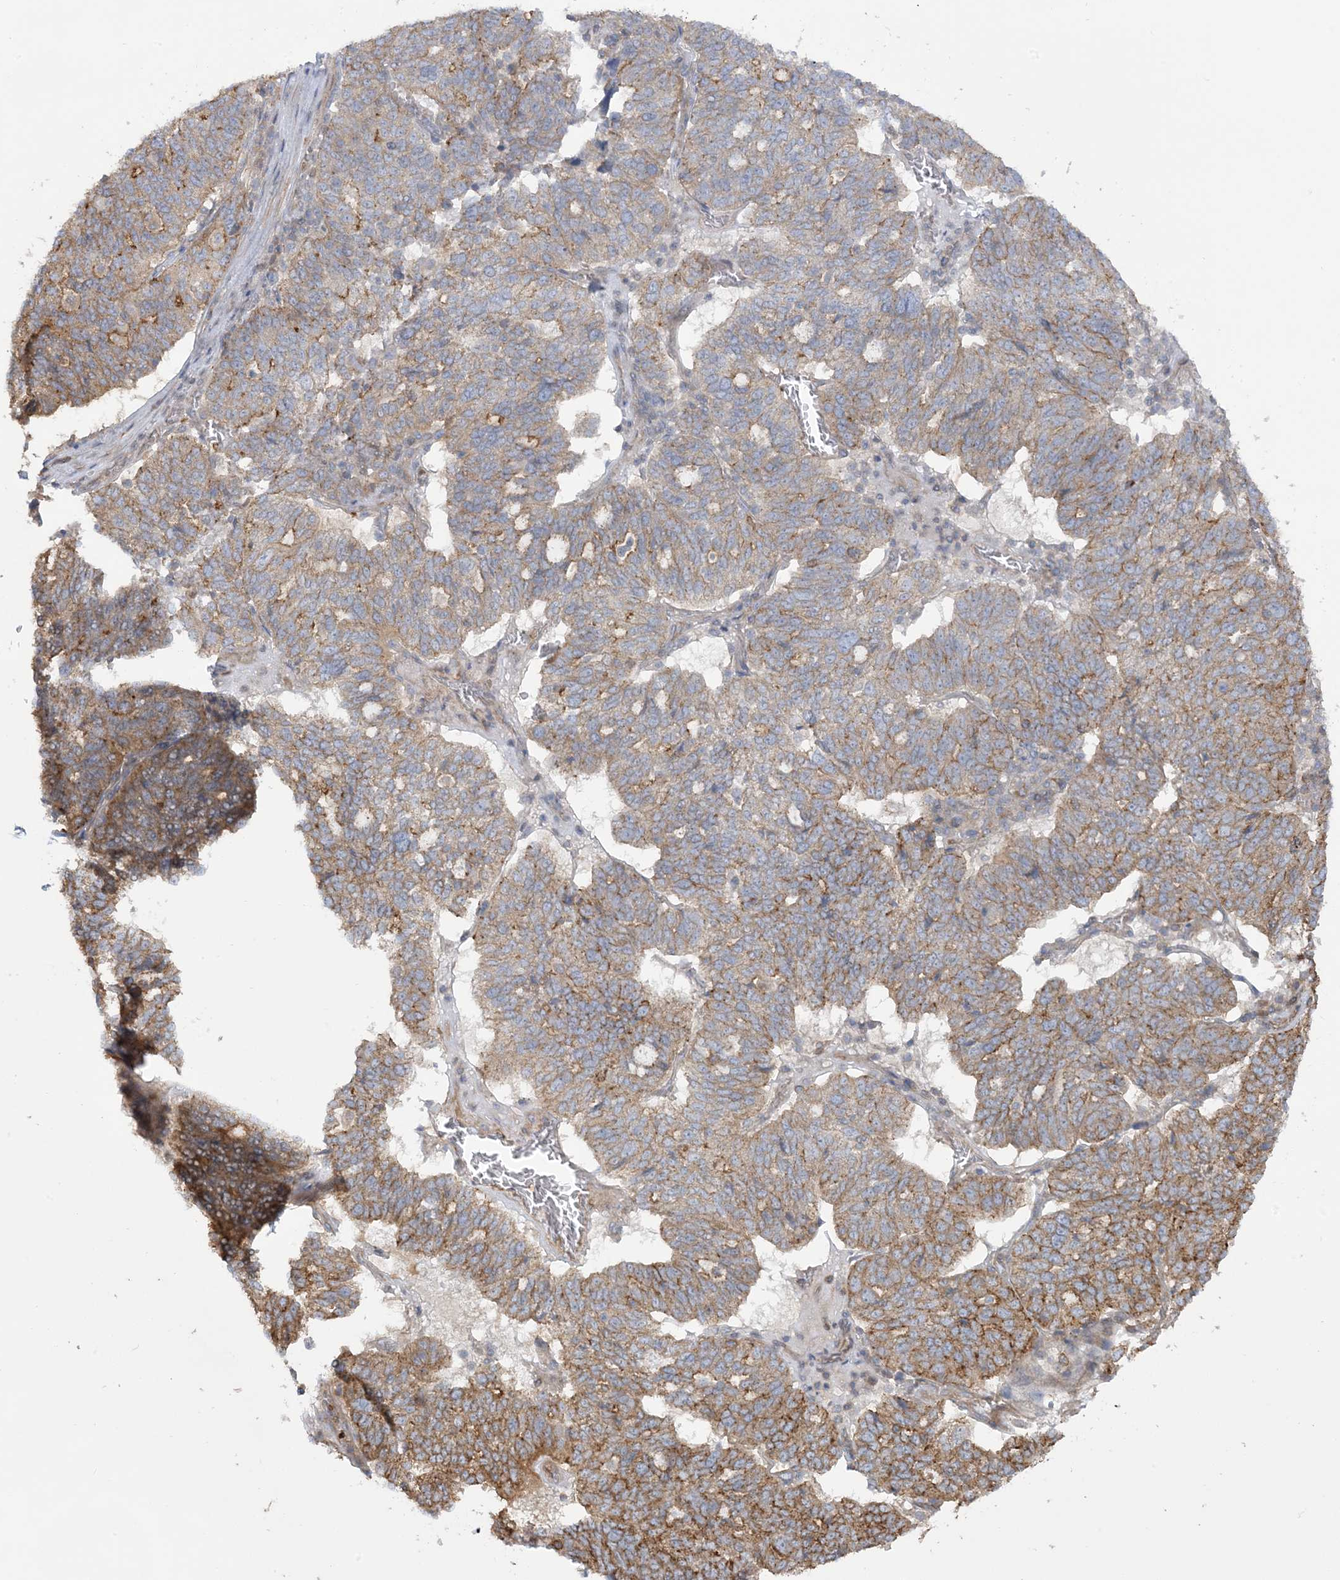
{"staining": {"intensity": "moderate", "quantity": "25%-75%", "location": "cytoplasmic/membranous"}, "tissue": "ovarian cancer", "cell_type": "Tumor cells", "image_type": "cancer", "snomed": [{"axis": "morphology", "description": "Cystadenocarcinoma, serous, NOS"}, {"axis": "topography", "description": "Ovary"}], "caption": "A medium amount of moderate cytoplasmic/membranous positivity is identified in about 25%-75% of tumor cells in ovarian cancer tissue.", "gene": "ICMT", "patient": {"sex": "female", "age": 59}}